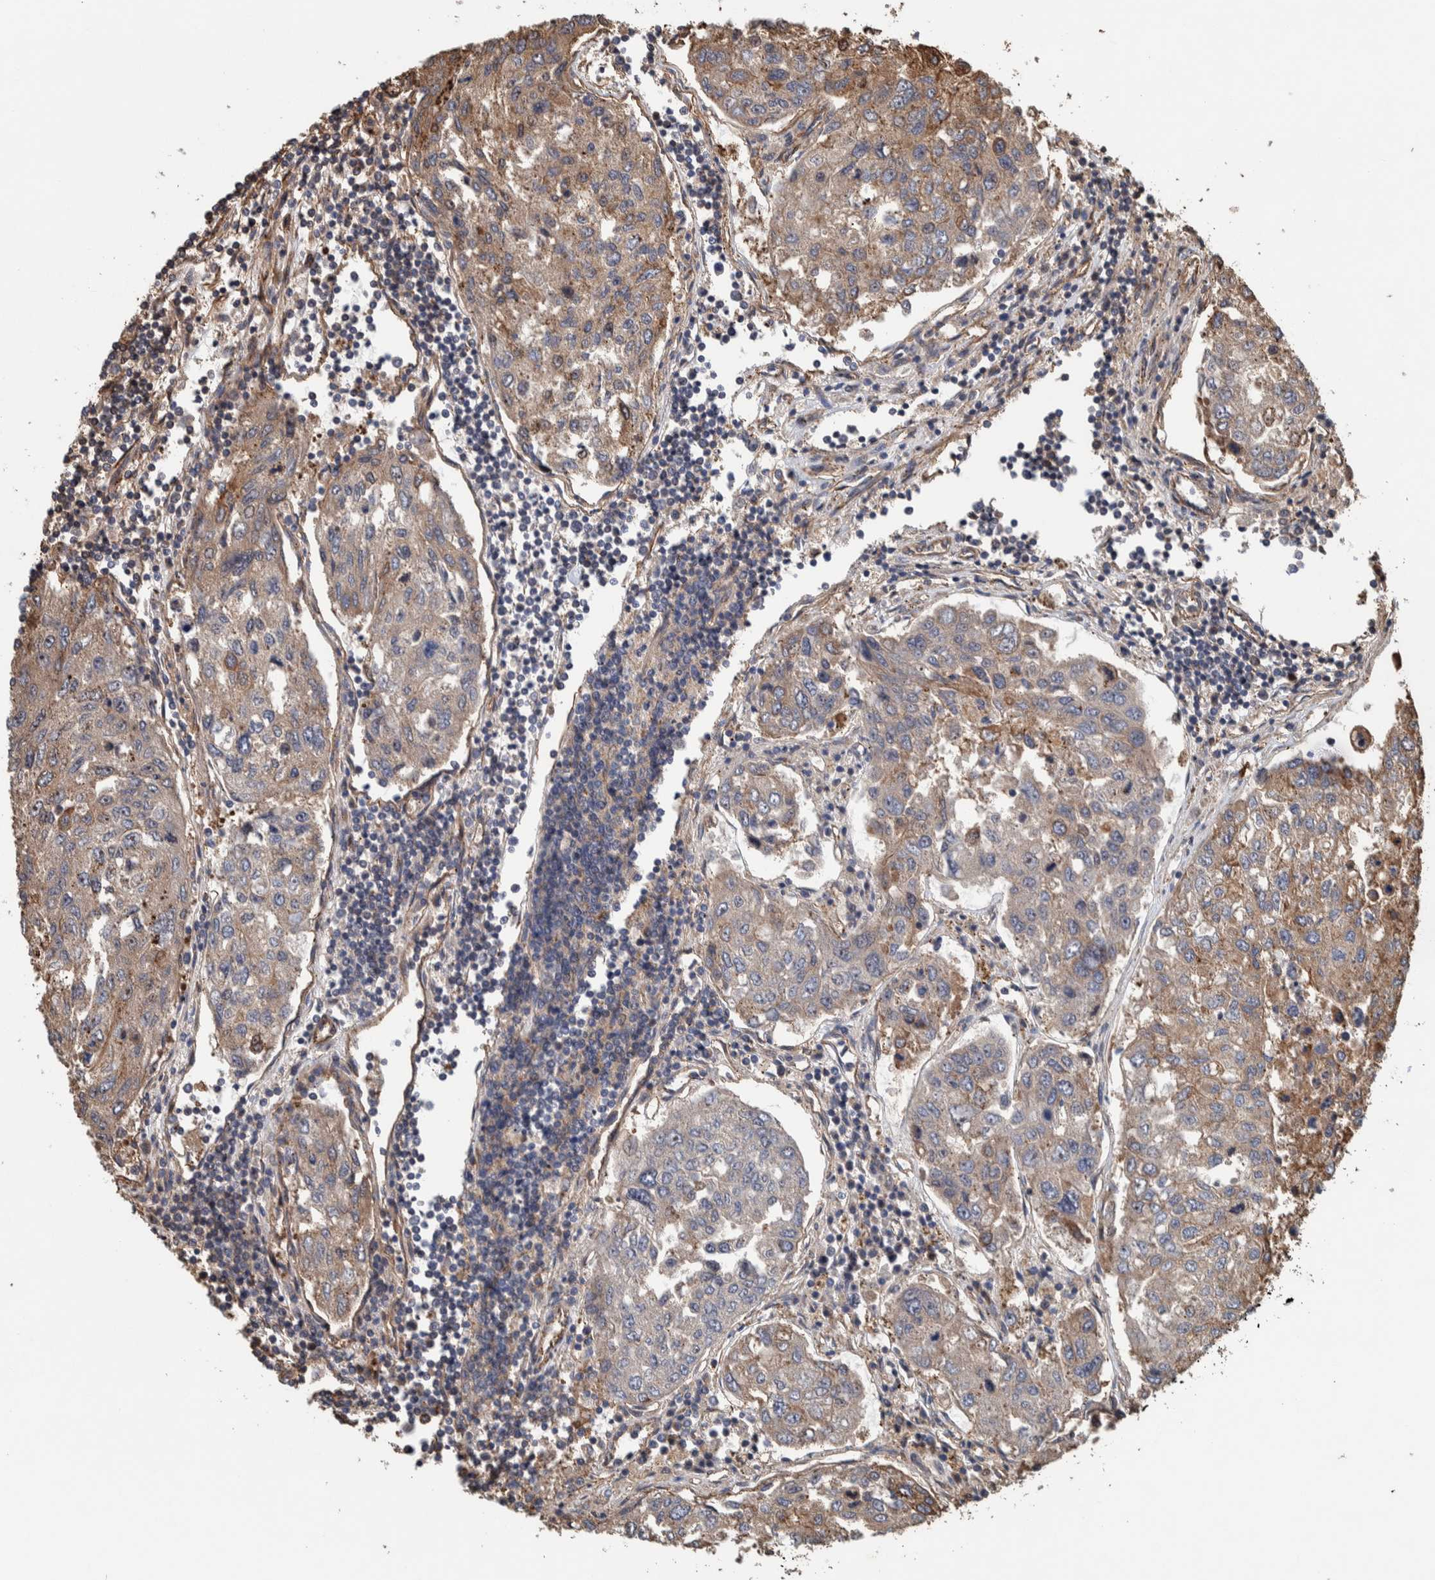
{"staining": {"intensity": "weak", "quantity": ">75%", "location": "cytoplasmic/membranous"}, "tissue": "urothelial cancer", "cell_type": "Tumor cells", "image_type": "cancer", "snomed": [{"axis": "morphology", "description": "Urothelial carcinoma, High grade"}, {"axis": "topography", "description": "Lymph node"}, {"axis": "topography", "description": "Urinary bladder"}], "caption": "Immunohistochemical staining of human urothelial cancer demonstrates low levels of weak cytoplasmic/membranous protein expression in approximately >75% of tumor cells.", "gene": "PKD1L1", "patient": {"sex": "male", "age": 51}}